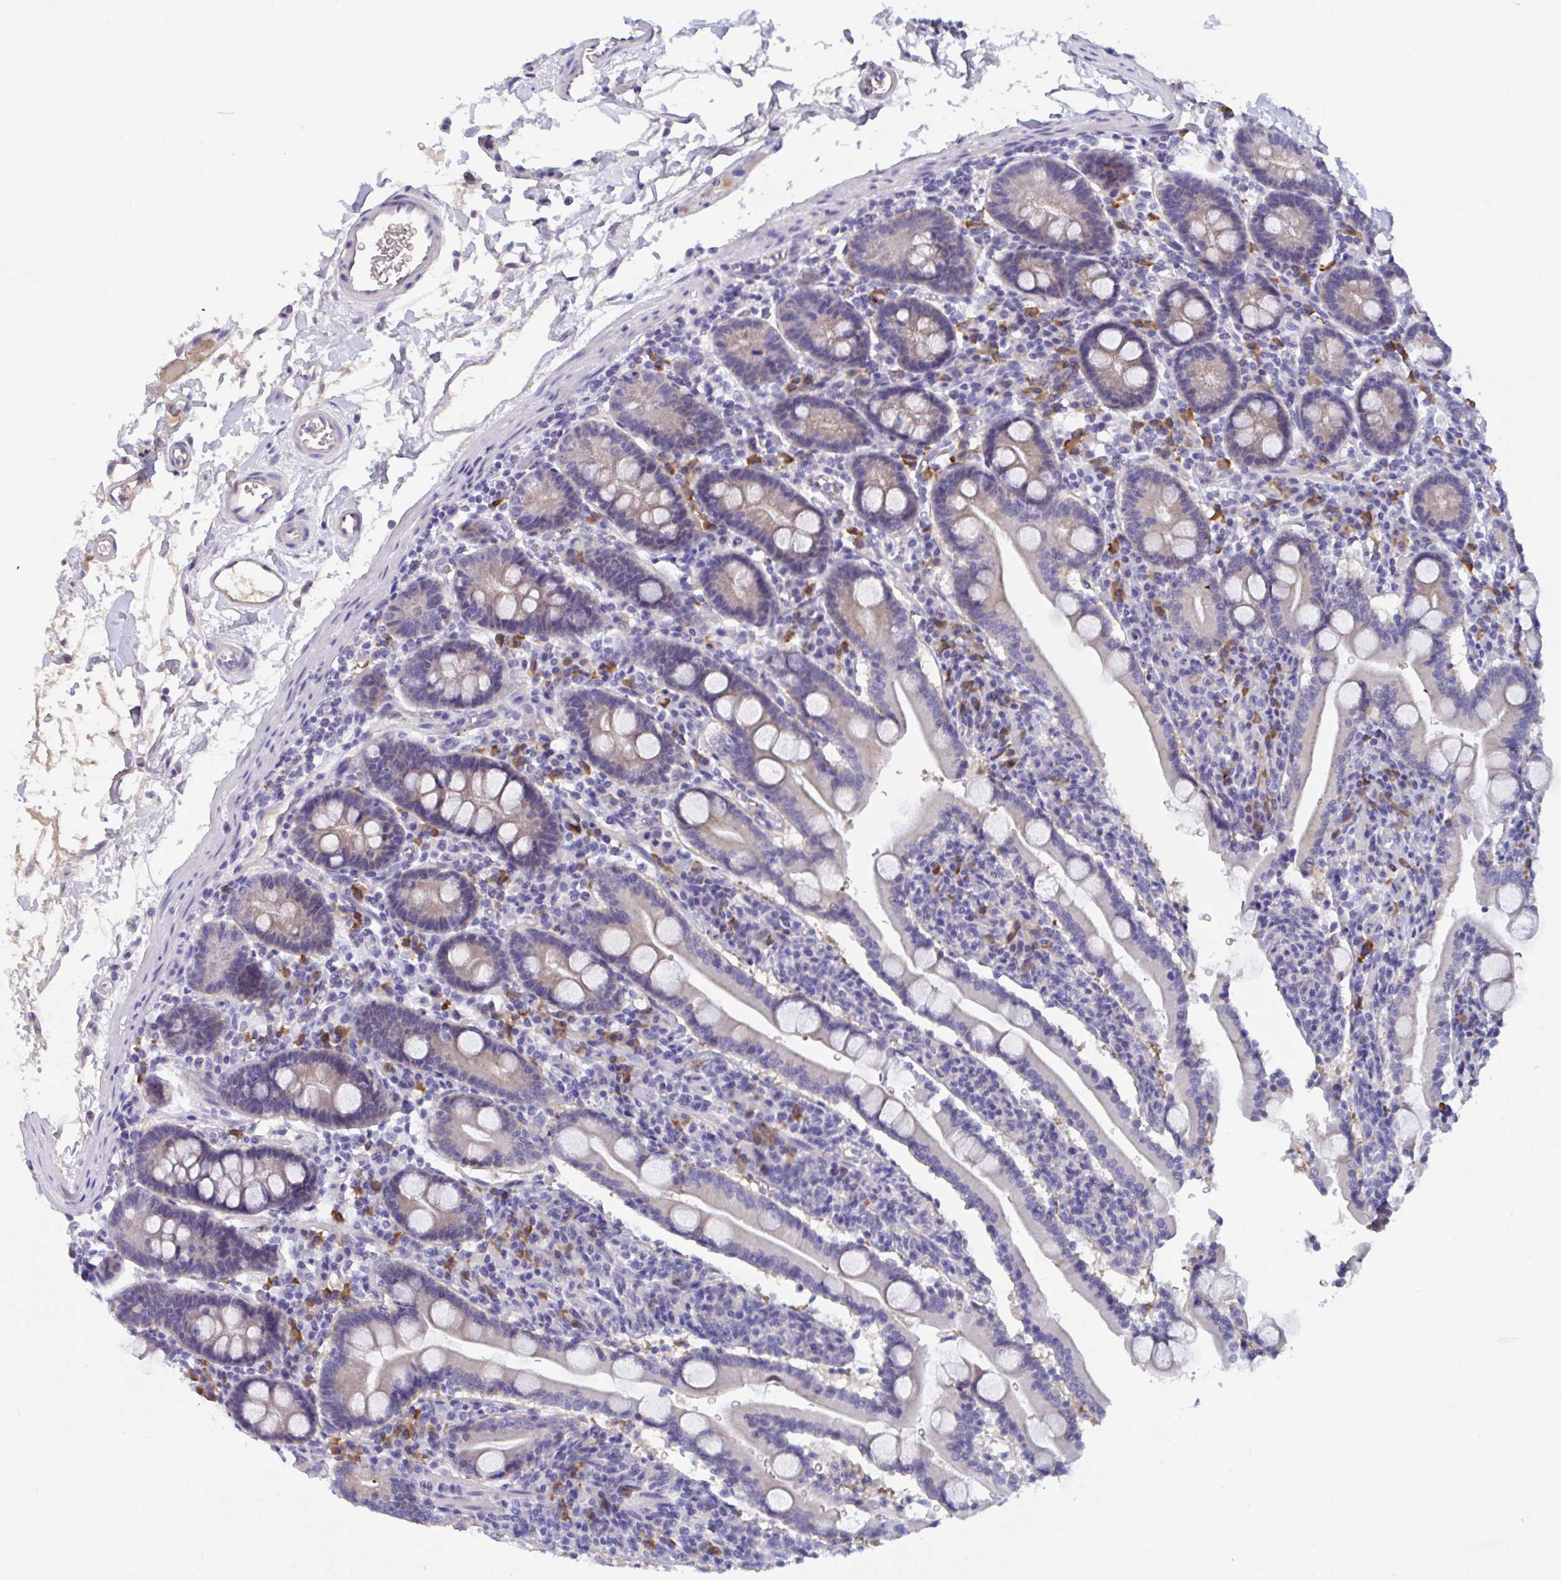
{"staining": {"intensity": "negative", "quantity": "none", "location": "none"}, "tissue": "duodenum", "cell_type": "Glandular cells", "image_type": "normal", "snomed": [{"axis": "morphology", "description": "Normal tissue, NOS"}, {"axis": "topography", "description": "Duodenum"}], "caption": "DAB immunohistochemical staining of normal duodenum exhibits no significant positivity in glandular cells.", "gene": "MS4A14", "patient": {"sex": "male", "age": 35}}